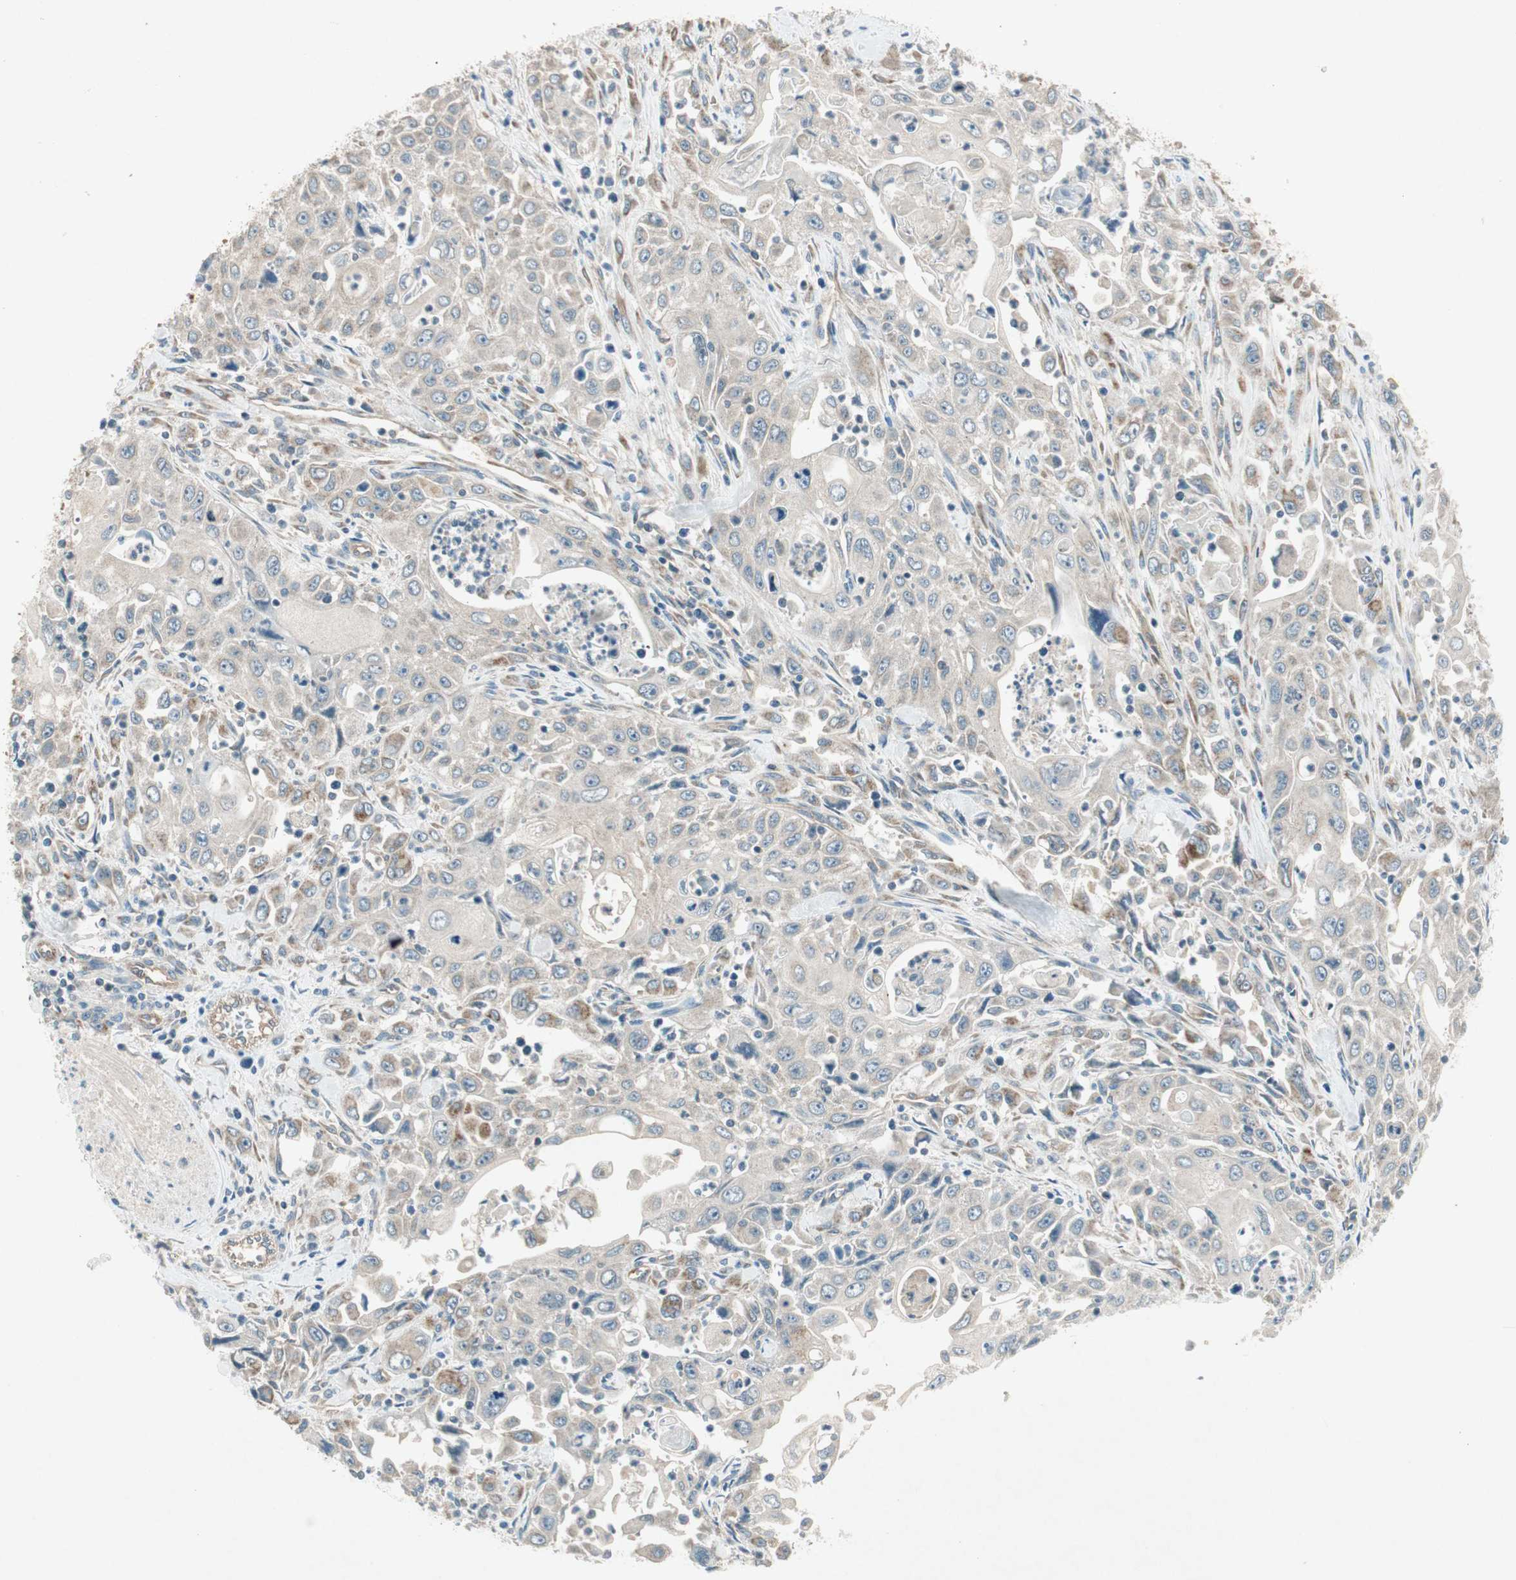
{"staining": {"intensity": "weak", "quantity": ">75%", "location": "cytoplasmic/membranous"}, "tissue": "pancreatic cancer", "cell_type": "Tumor cells", "image_type": "cancer", "snomed": [{"axis": "morphology", "description": "Adenocarcinoma, NOS"}, {"axis": "topography", "description": "Pancreas"}], "caption": "Immunohistochemical staining of human pancreatic cancer reveals low levels of weak cytoplasmic/membranous positivity in approximately >75% of tumor cells. (DAB (3,3'-diaminobenzidine) IHC with brightfield microscopy, high magnification).", "gene": "CHADL", "patient": {"sex": "male", "age": 70}}